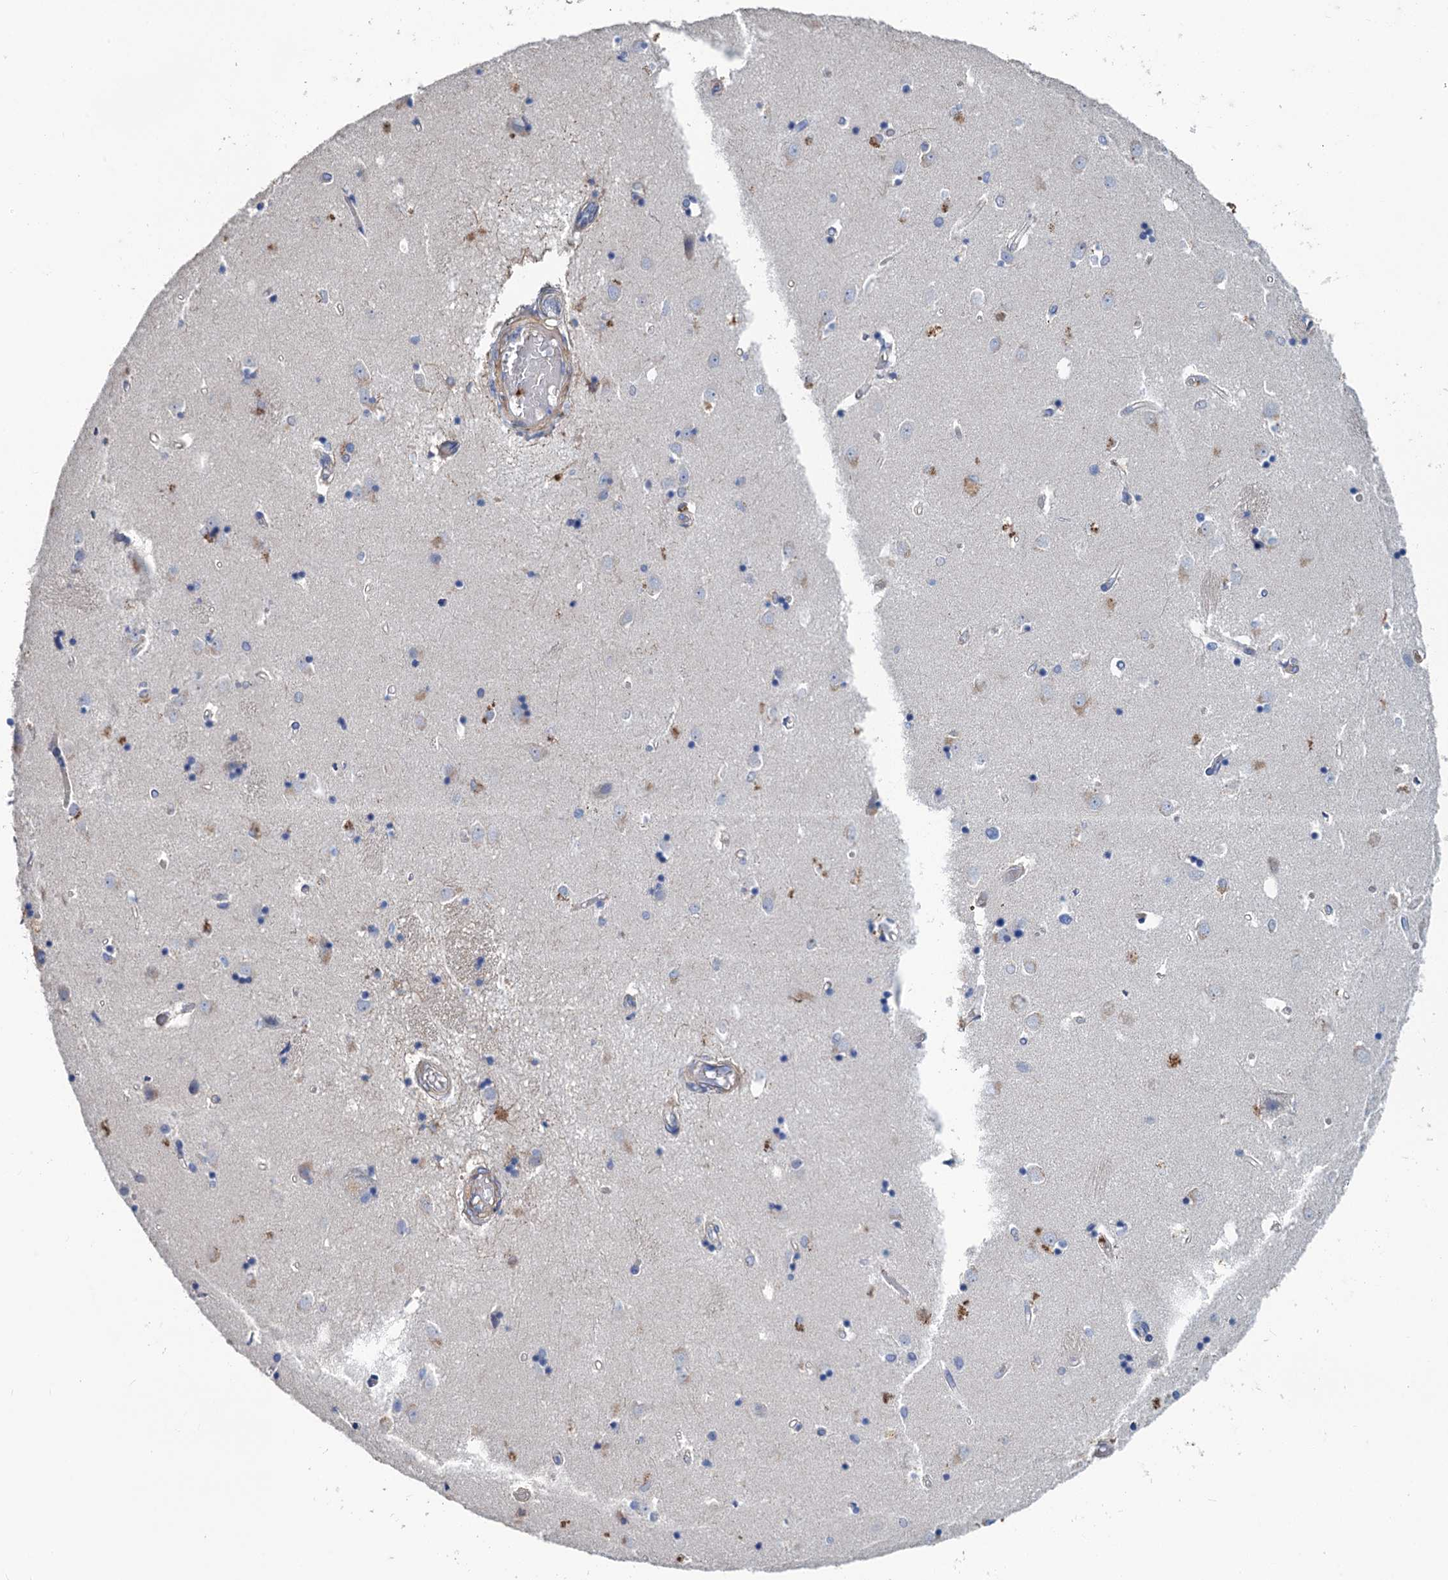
{"staining": {"intensity": "negative", "quantity": "none", "location": "none"}, "tissue": "caudate", "cell_type": "Glial cells", "image_type": "normal", "snomed": [{"axis": "morphology", "description": "Normal tissue, NOS"}, {"axis": "topography", "description": "Lateral ventricle wall"}], "caption": "The image demonstrates no significant positivity in glial cells of caudate.", "gene": "SMCO3", "patient": {"sex": "male", "age": 45}}